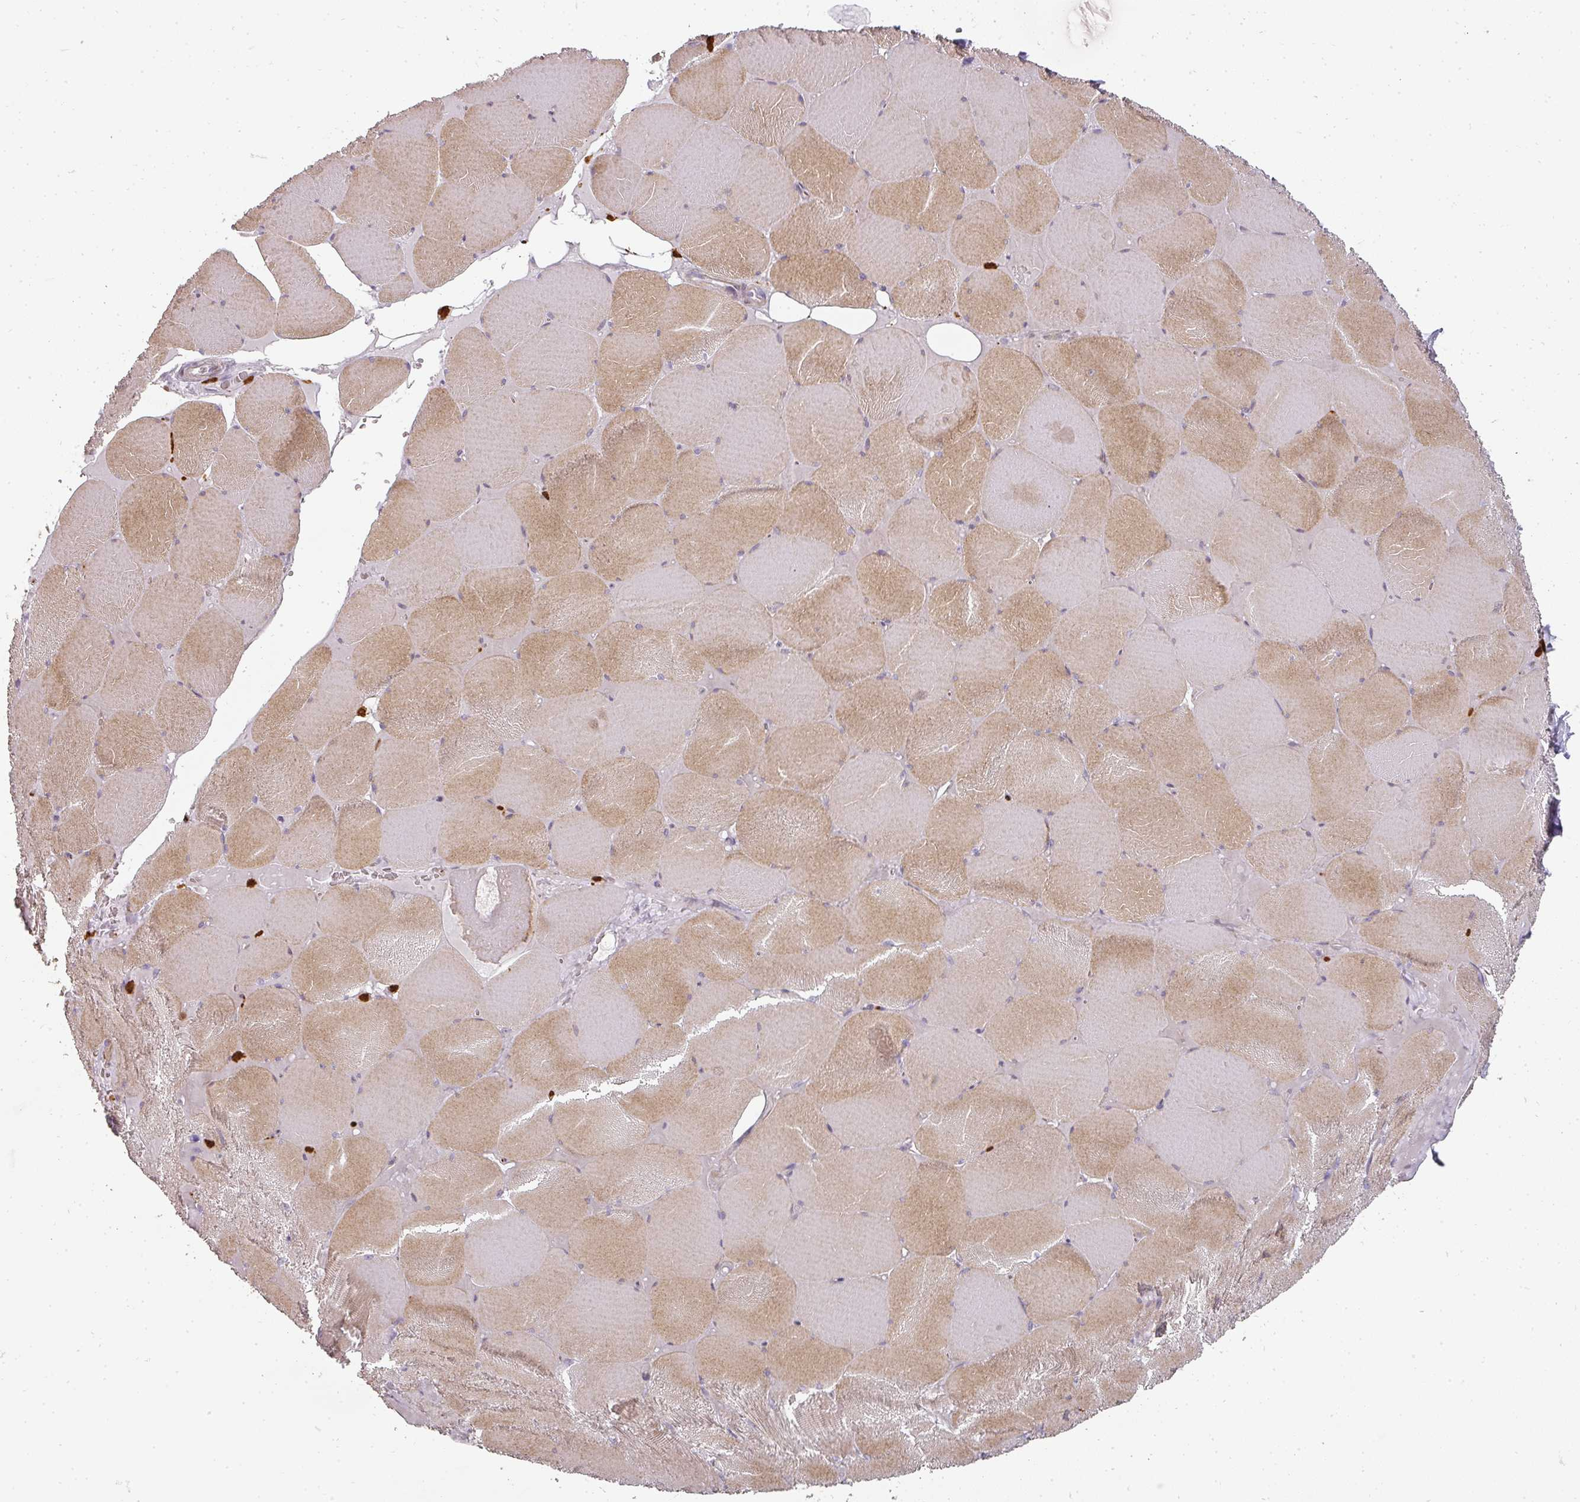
{"staining": {"intensity": "moderate", "quantity": ">75%", "location": "cytoplasmic/membranous"}, "tissue": "skeletal muscle", "cell_type": "Myocytes", "image_type": "normal", "snomed": [{"axis": "morphology", "description": "Normal tissue, NOS"}, {"axis": "topography", "description": "Skeletal muscle"}, {"axis": "topography", "description": "Head-Neck"}], "caption": "High-magnification brightfield microscopy of normal skeletal muscle stained with DAB (3,3'-diaminobenzidine) (brown) and counterstained with hematoxylin (blue). myocytes exhibit moderate cytoplasmic/membranous expression is present in about>75% of cells.", "gene": "BIK", "patient": {"sex": "male", "age": 66}}